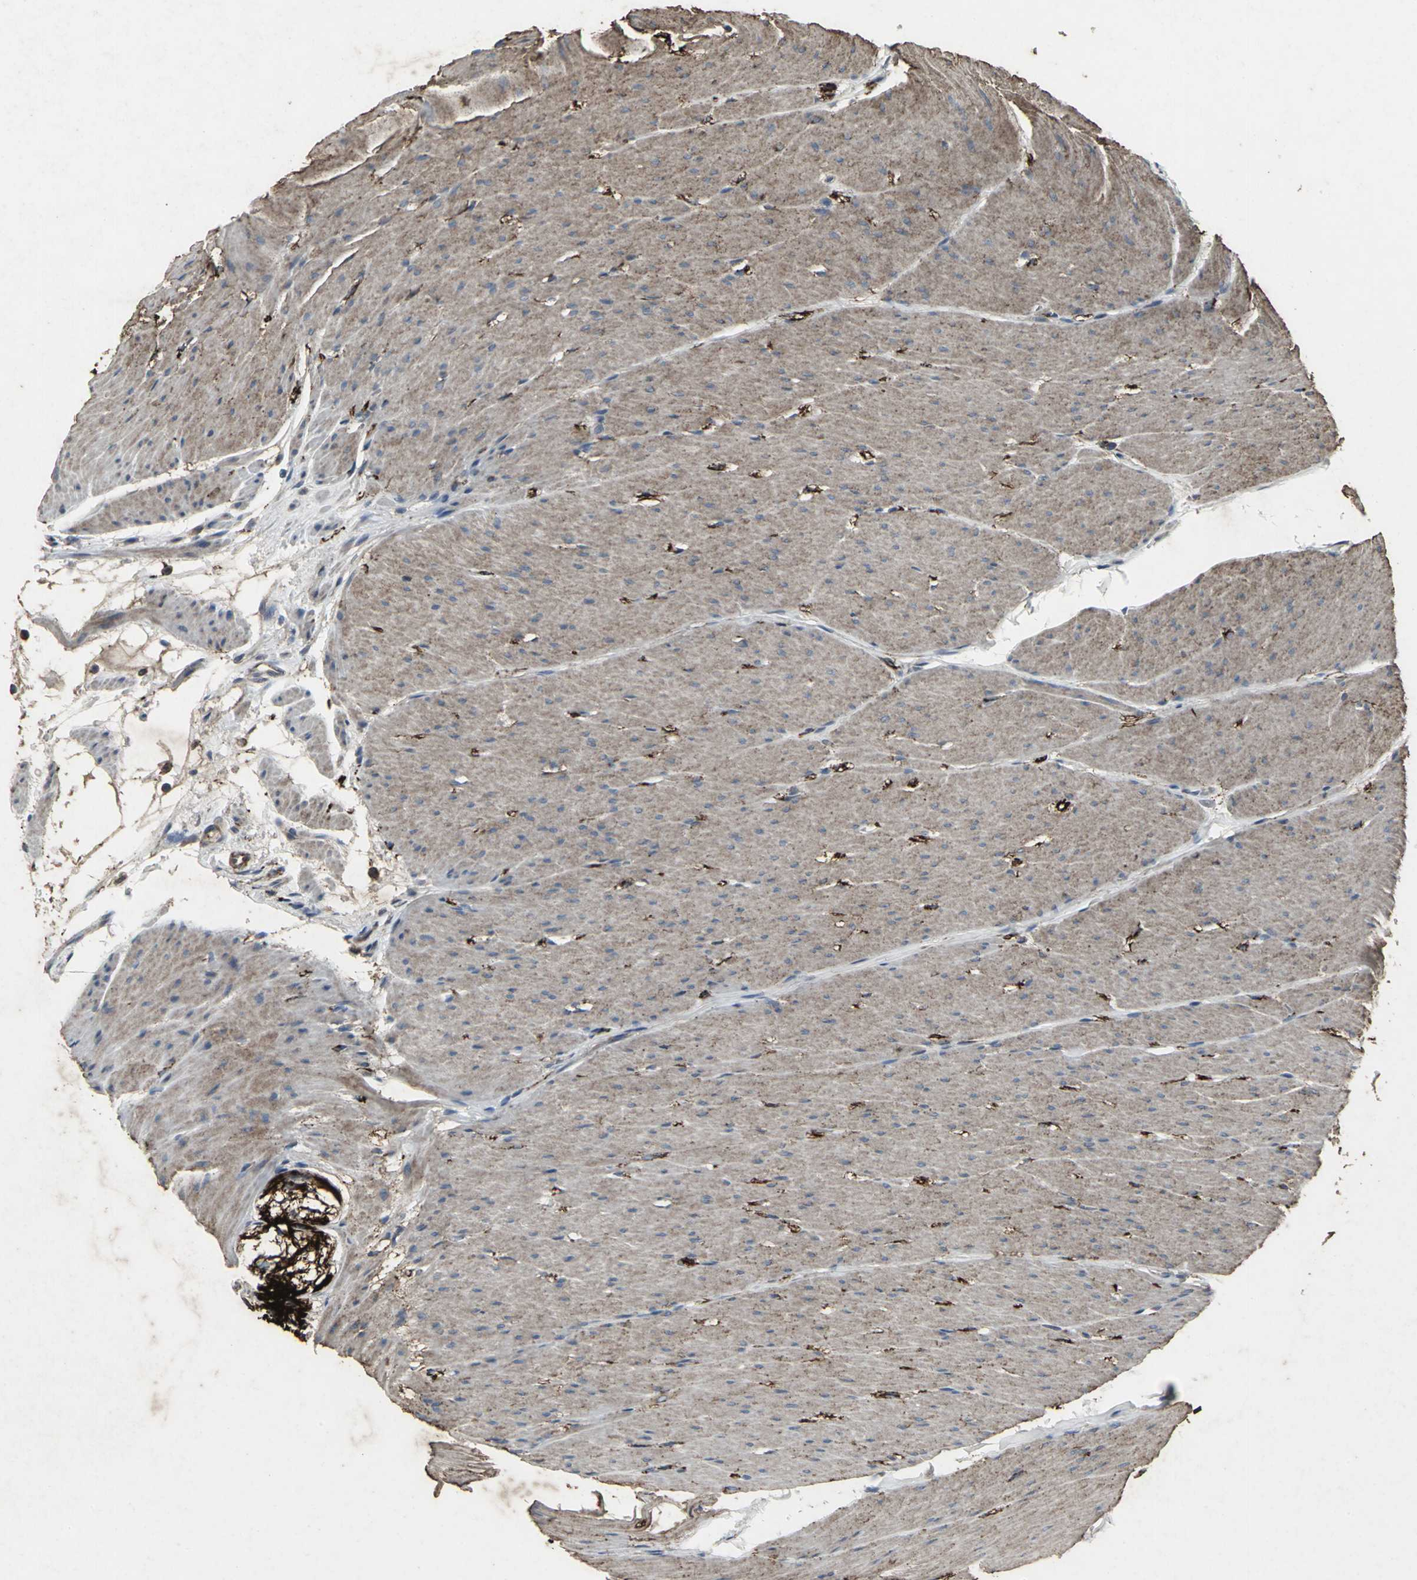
{"staining": {"intensity": "weak", "quantity": ">75%", "location": "cytoplasmic/membranous"}, "tissue": "colon", "cell_type": "Endothelial cells", "image_type": "normal", "snomed": [{"axis": "morphology", "description": "Normal tissue, NOS"}, {"axis": "topography", "description": "Smooth muscle"}, {"axis": "topography", "description": "Colon"}], "caption": "Protein staining of unremarkable colon demonstrates weak cytoplasmic/membranous staining in approximately >75% of endothelial cells. Nuclei are stained in blue.", "gene": "CCR9", "patient": {"sex": "male", "age": 67}}